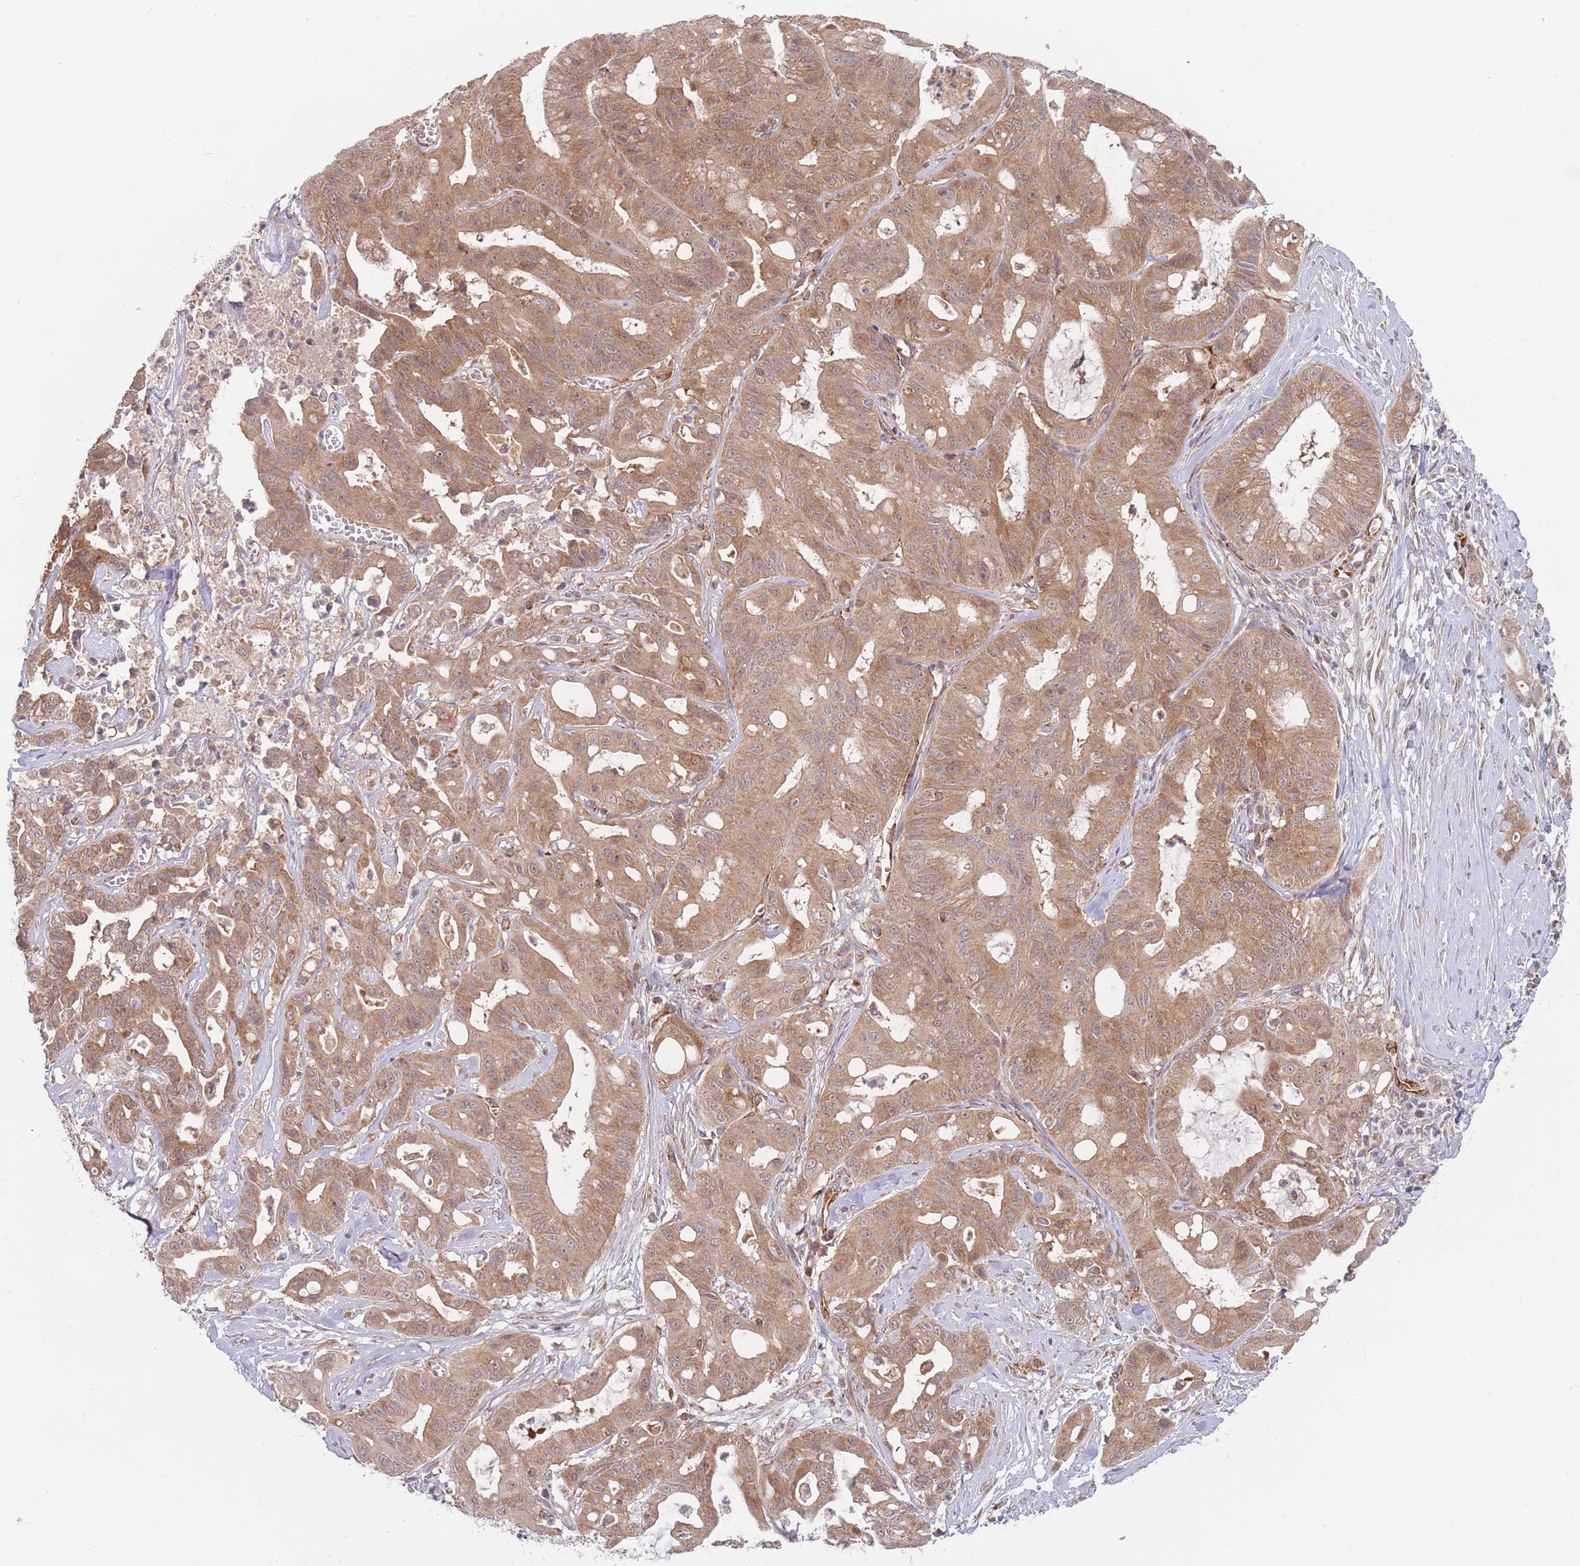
{"staining": {"intensity": "moderate", "quantity": ">75%", "location": "cytoplasmic/membranous"}, "tissue": "ovarian cancer", "cell_type": "Tumor cells", "image_type": "cancer", "snomed": [{"axis": "morphology", "description": "Cystadenocarcinoma, mucinous, NOS"}, {"axis": "topography", "description": "Ovary"}], "caption": "The micrograph reveals staining of ovarian cancer, revealing moderate cytoplasmic/membranous protein expression (brown color) within tumor cells. The staining was performed using DAB (3,3'-diaminobenzidine) to visualize the protein expression in brown, while the nuclei were stained in blue with hematoxylin (Magnification: 20x).", "gene": "GUK1", "patient": {"sex": "female", "age": 70}}